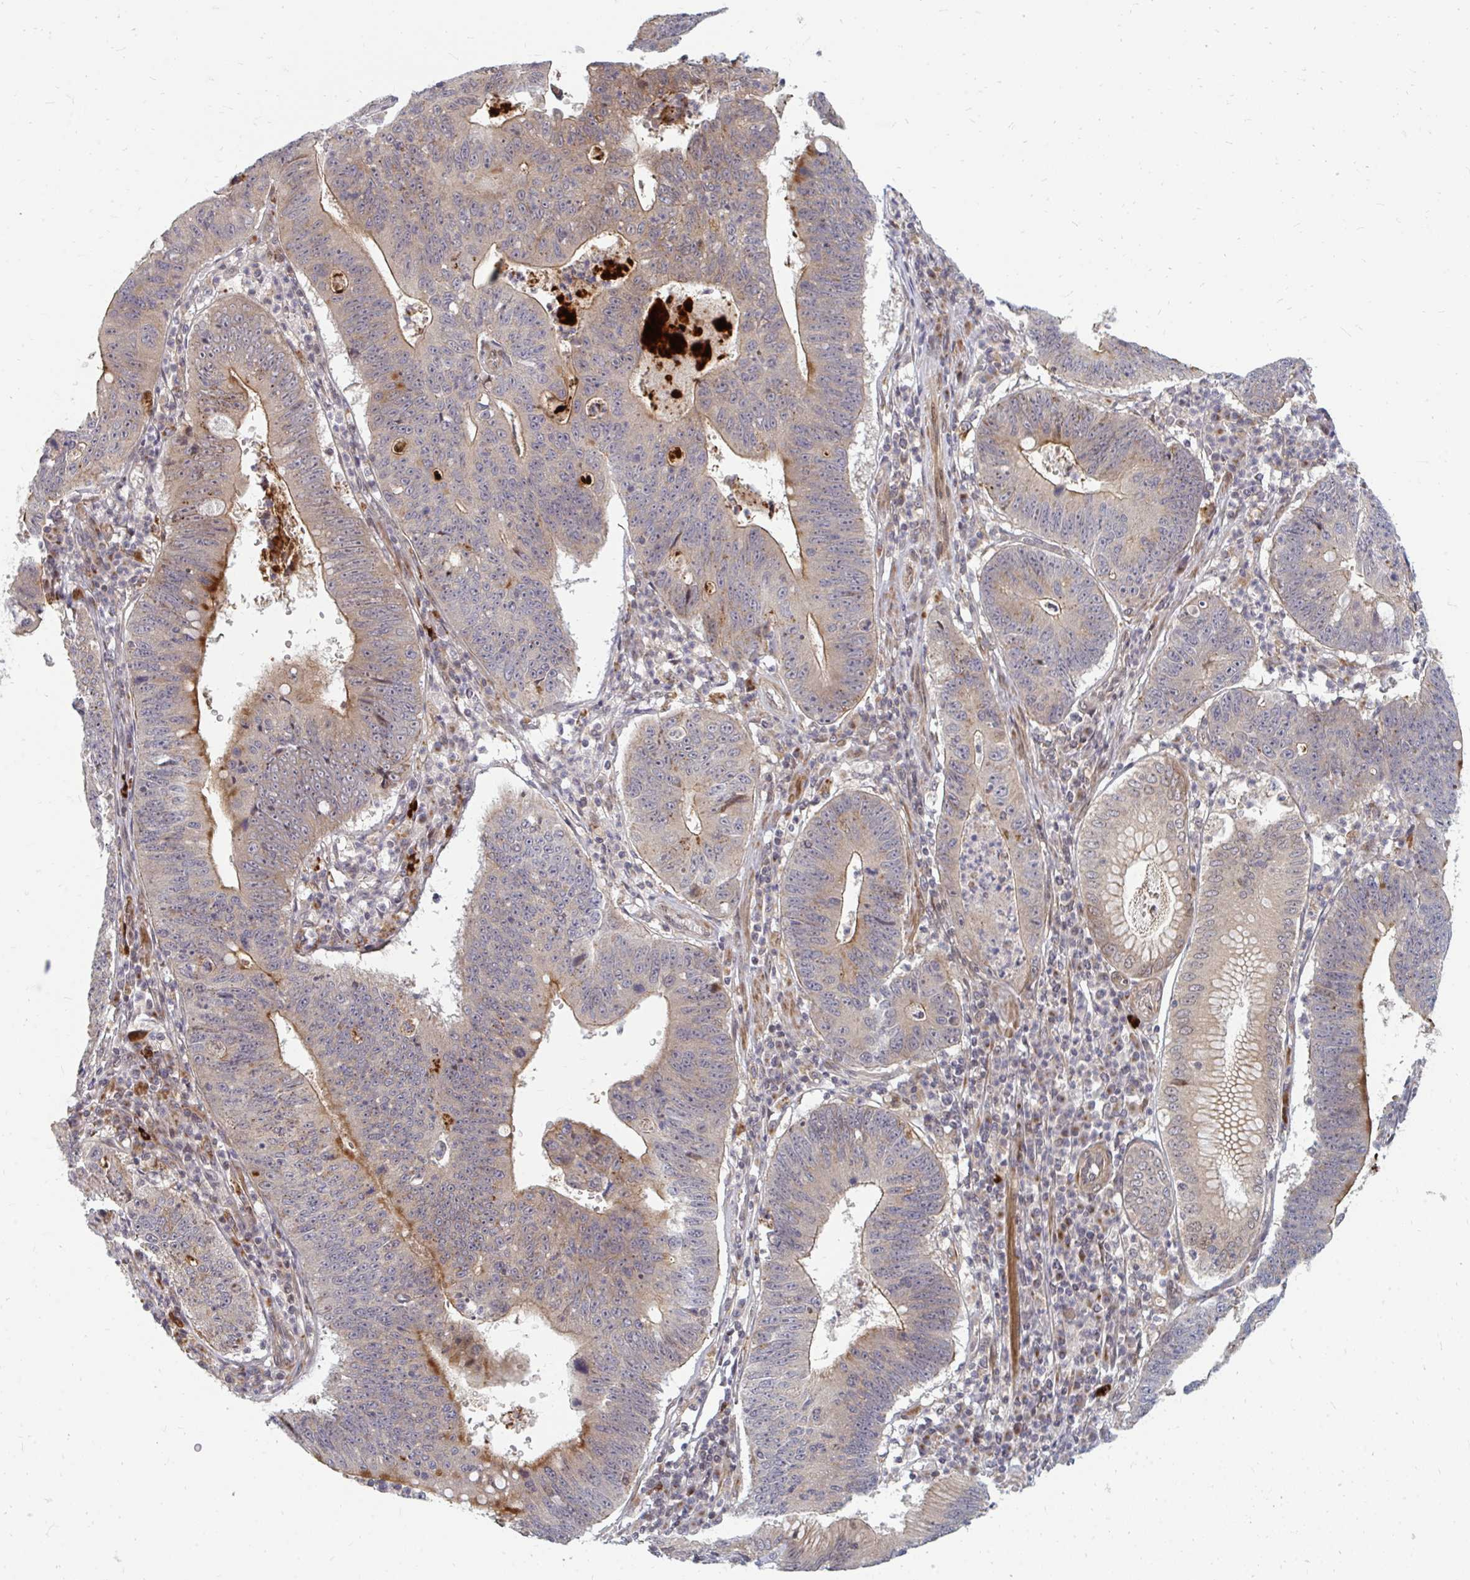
{"staining": {"intensity": "moderate", "quantity": "<25%", "location": "cytoplasmic/membranous"}, "tissue": "stomach cancer", "cell_type": "Tumor cells", "image_type": "cancer", "snomed": [{"axis": "morphology", "description": "Adenocarcinoma, NOS"}, {"axis": "topography", "description": "Stomach"}], "caption": "A brown stain labels moderate cytoplasmic/membranous positivity of a protein in stomach adenocarcinoma tumor cells. The staining was performed using DAB (3,3'-diaminobenzidine) to visualize the protein expression in brown, while the nuclei were stained in blue with hematoxylin (Magnification: 20x).", "gene": "ZNF285", "patient": {"sex": "male", "age": 59}}